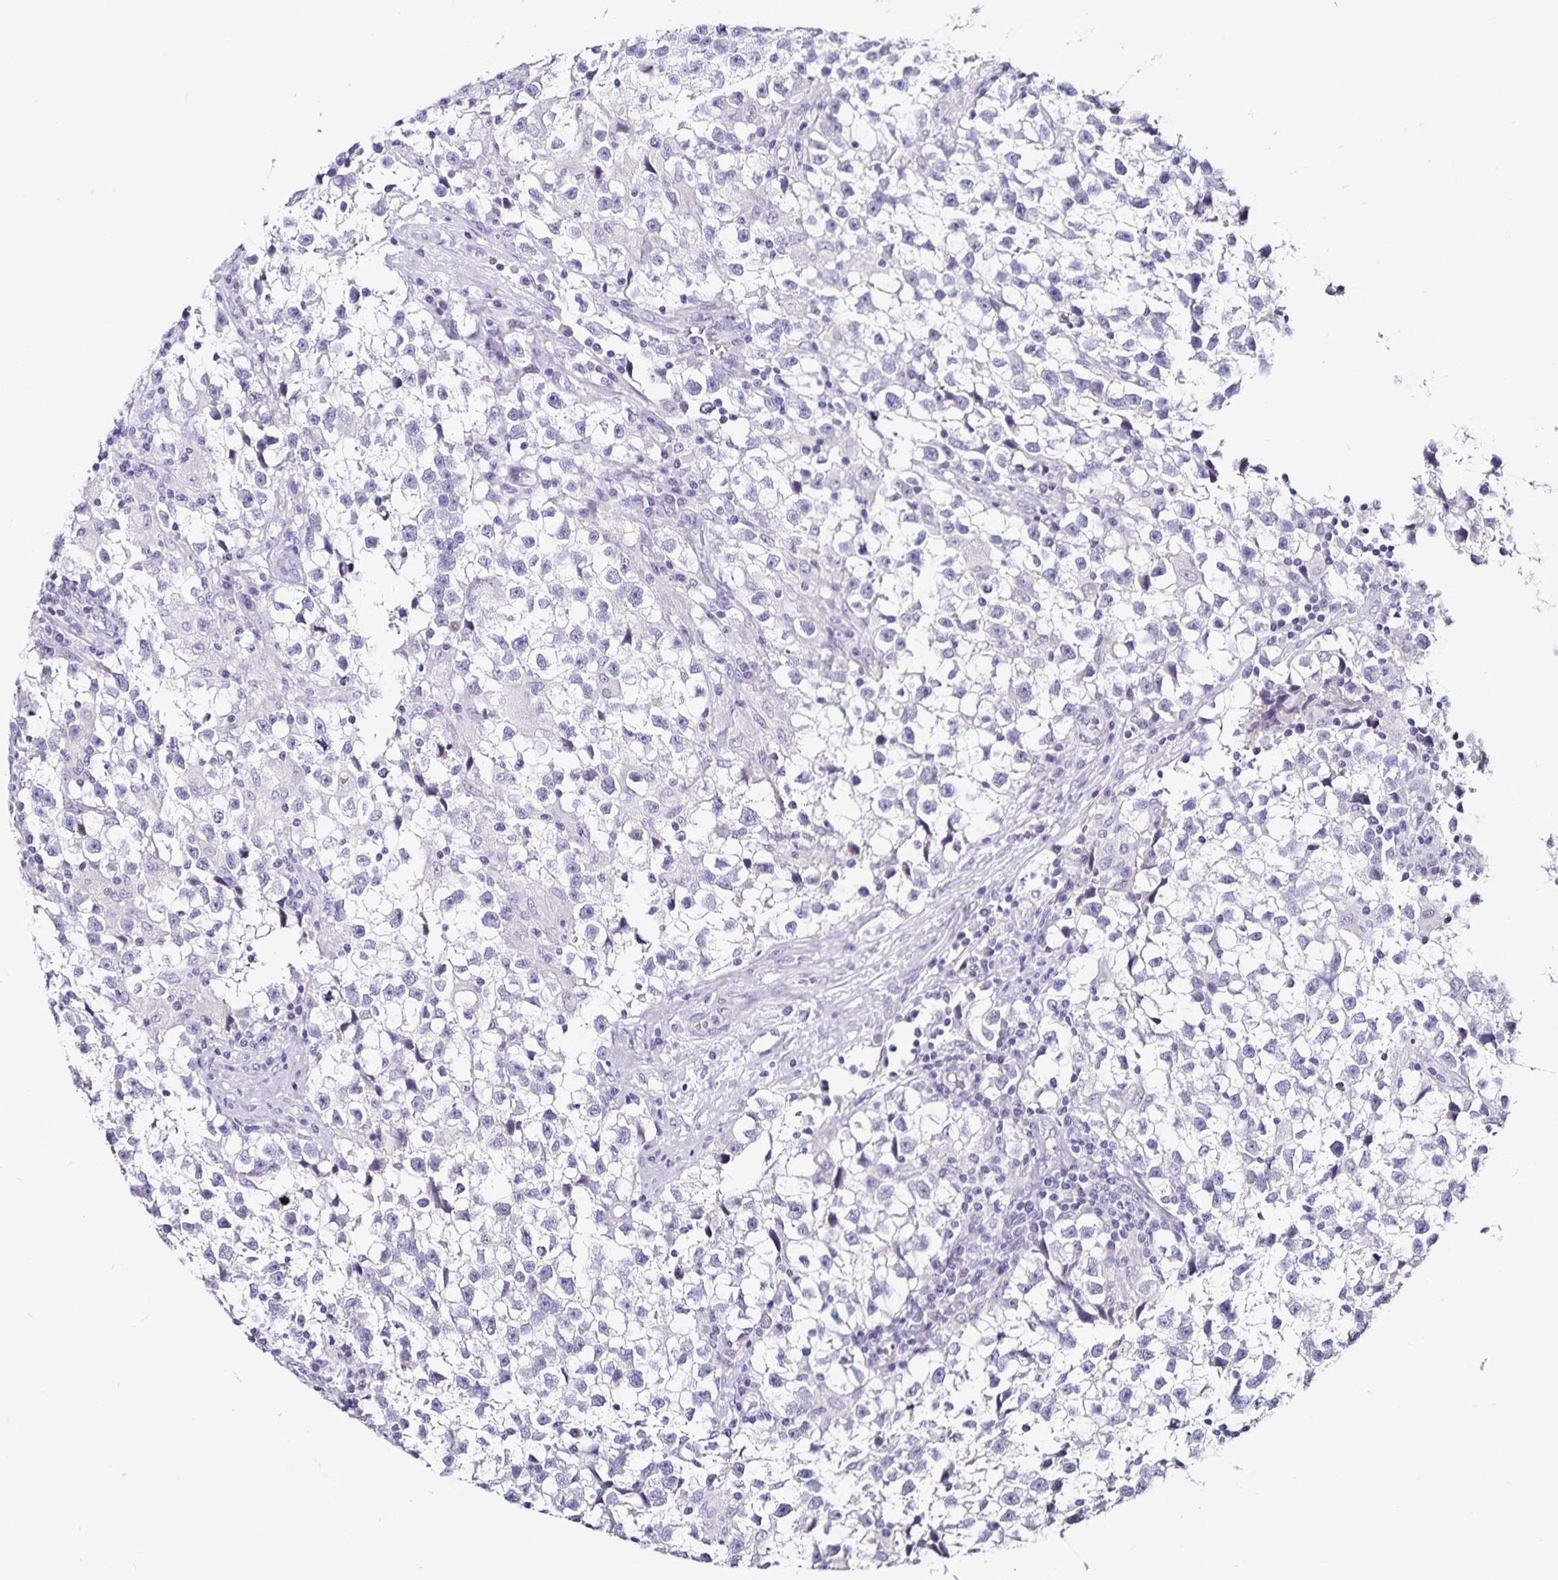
{"staining": {"intensity": "negative", "quantity": "none", "location": "none"}, "tissue": "testis cancer", "cell_type": "Tumor cells", "image_type": "cancer", "snomed": [{"axis": "morphology", "description": "Seminoma, NOS"}, {"axis": "topography", "description": "Testis"}], "caption": "Human seminoma (testis) stained for a protein using immunohistochemistry (IHC) demonstrates no staining in tumor cells.", "gene": "TTR", "patient": {"sex": "male", "age": 31}}